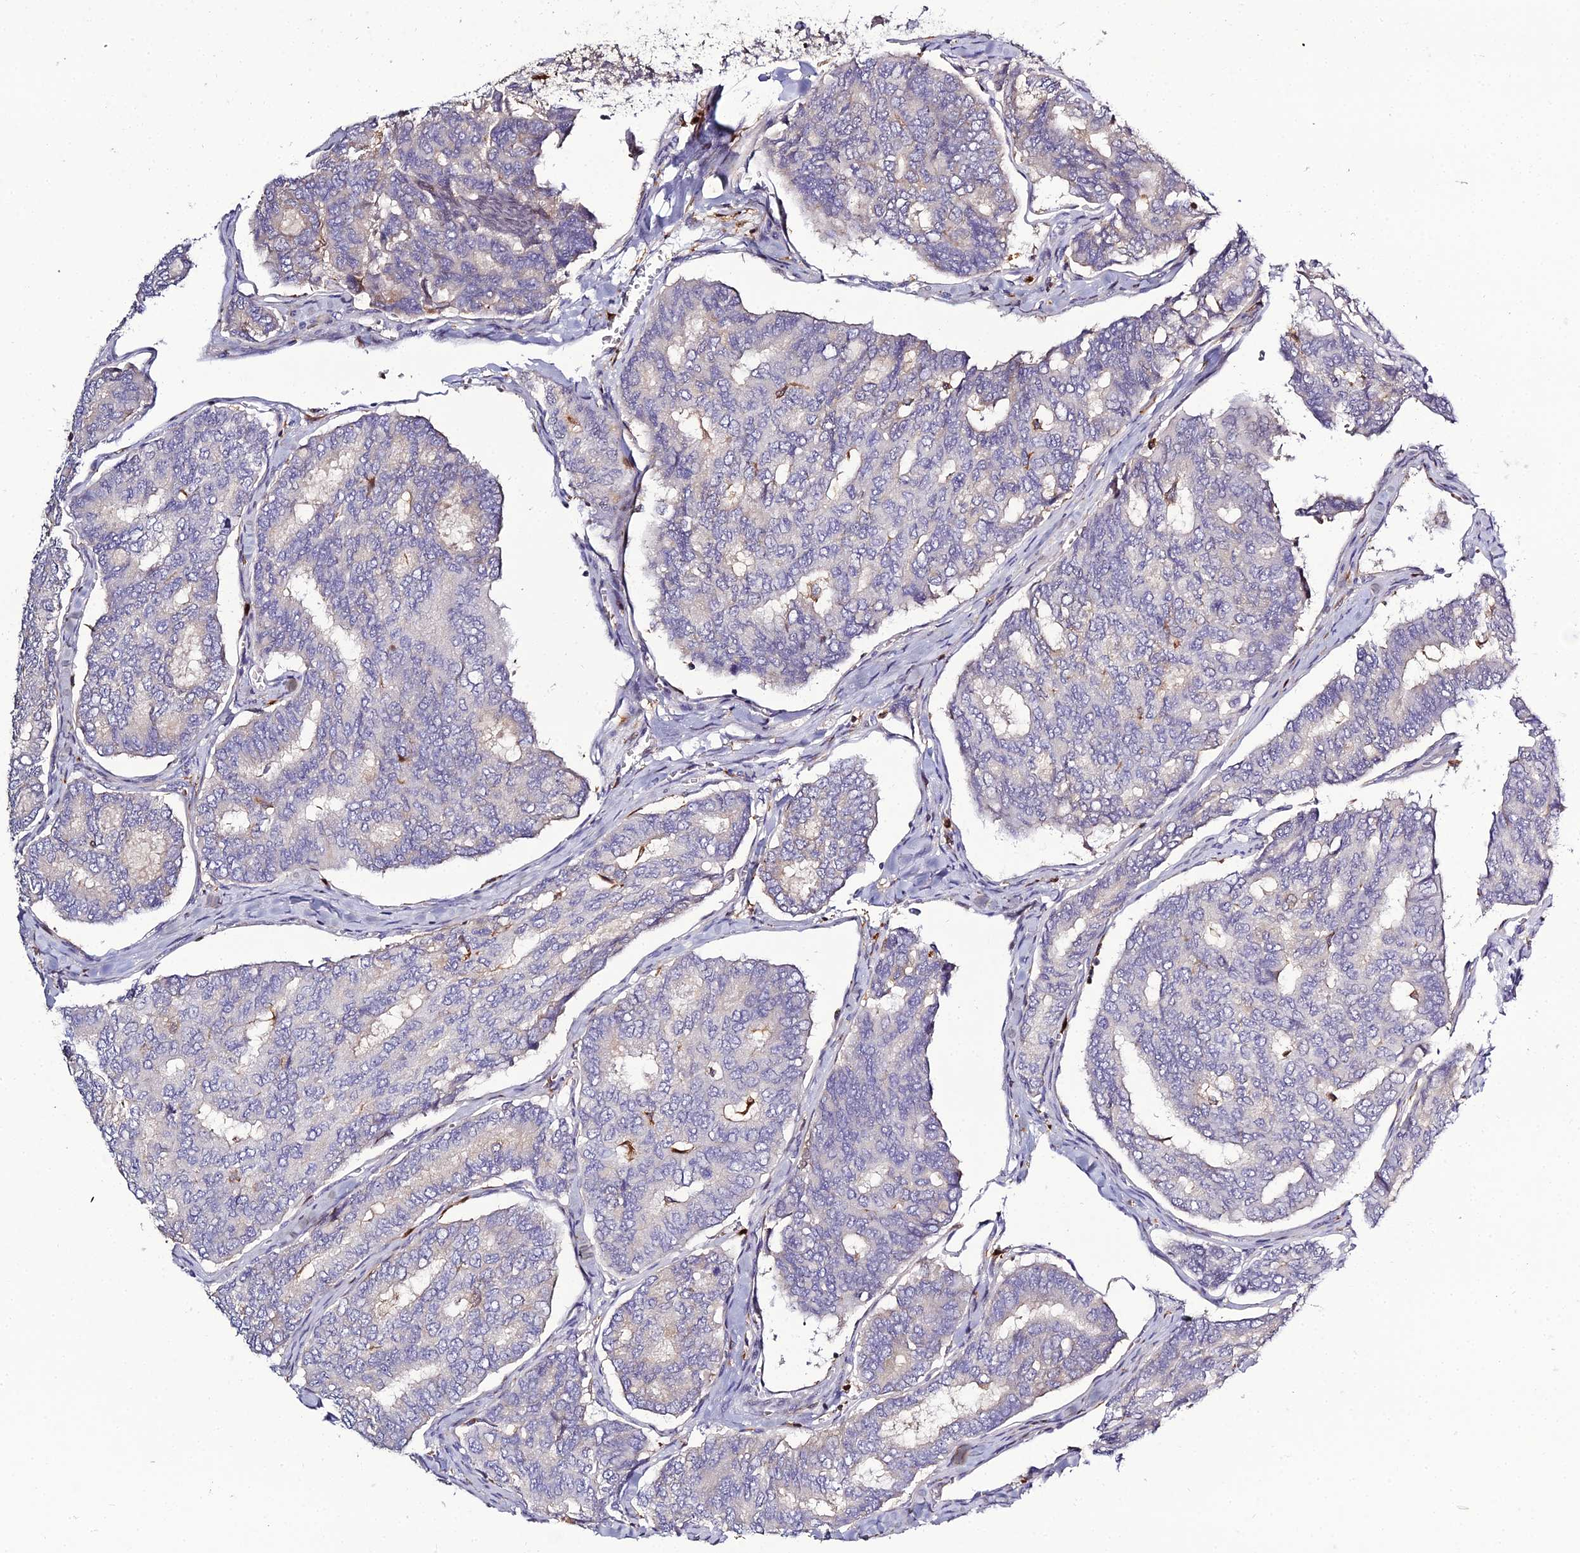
{"staining": {"intensity": "negative", "quantity": "none", "location": "none"}, "tissue": "thyroid cancer", "cell_type": "Tumor cells", "image_type": "cancer", "snomed": [{"axis": "morphology", "description": "Papillary adenocarcinoma, NOS"}, {"axis": "topography", "description": "Thyroid gland"}], "caption": "This is an IHC histopathology image of human papillary adenocarcinoma (thyroid). There is no positivity in tumor cells.", "gene": "IL4I1", "patient": {"sex": "female", "age": 35}}